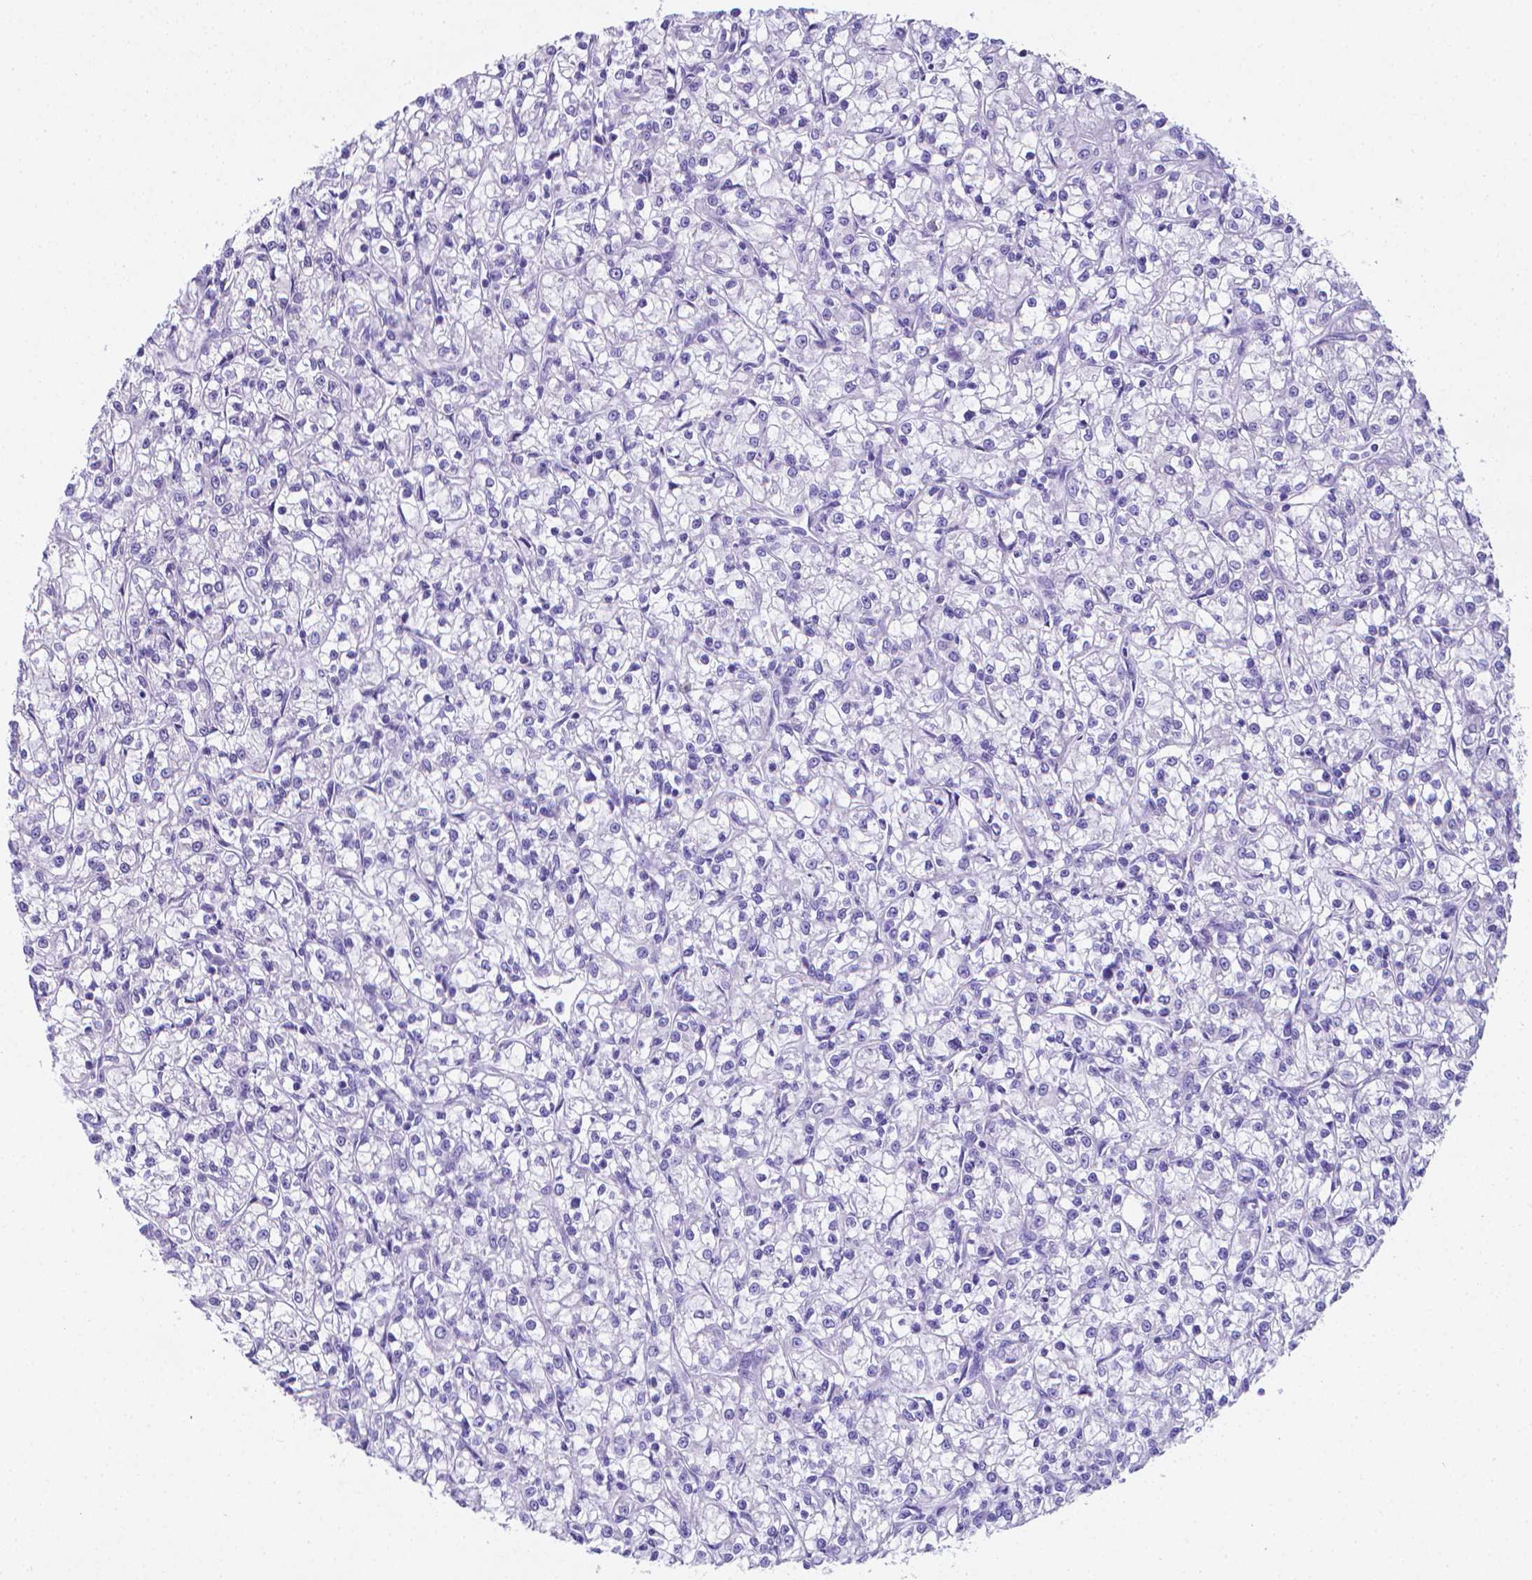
{"staining": {"intensity": "negative", "quantity": "none", "location": "none"}, "tissue": "renal cancer", "cell_type": "Tumor cells", "image_type": "cancer", "snomed": [{"axis": "morphology", "description": "Adenocarcinoma, NOS"}, {"axis": "topography", "description": "Kidney"}], "caption": "The photomicrograph reveals no significant expression in tumor cells of renal cancer.", "gene": "LRRC73", "patient": {"sex": "female", "age": 59}}